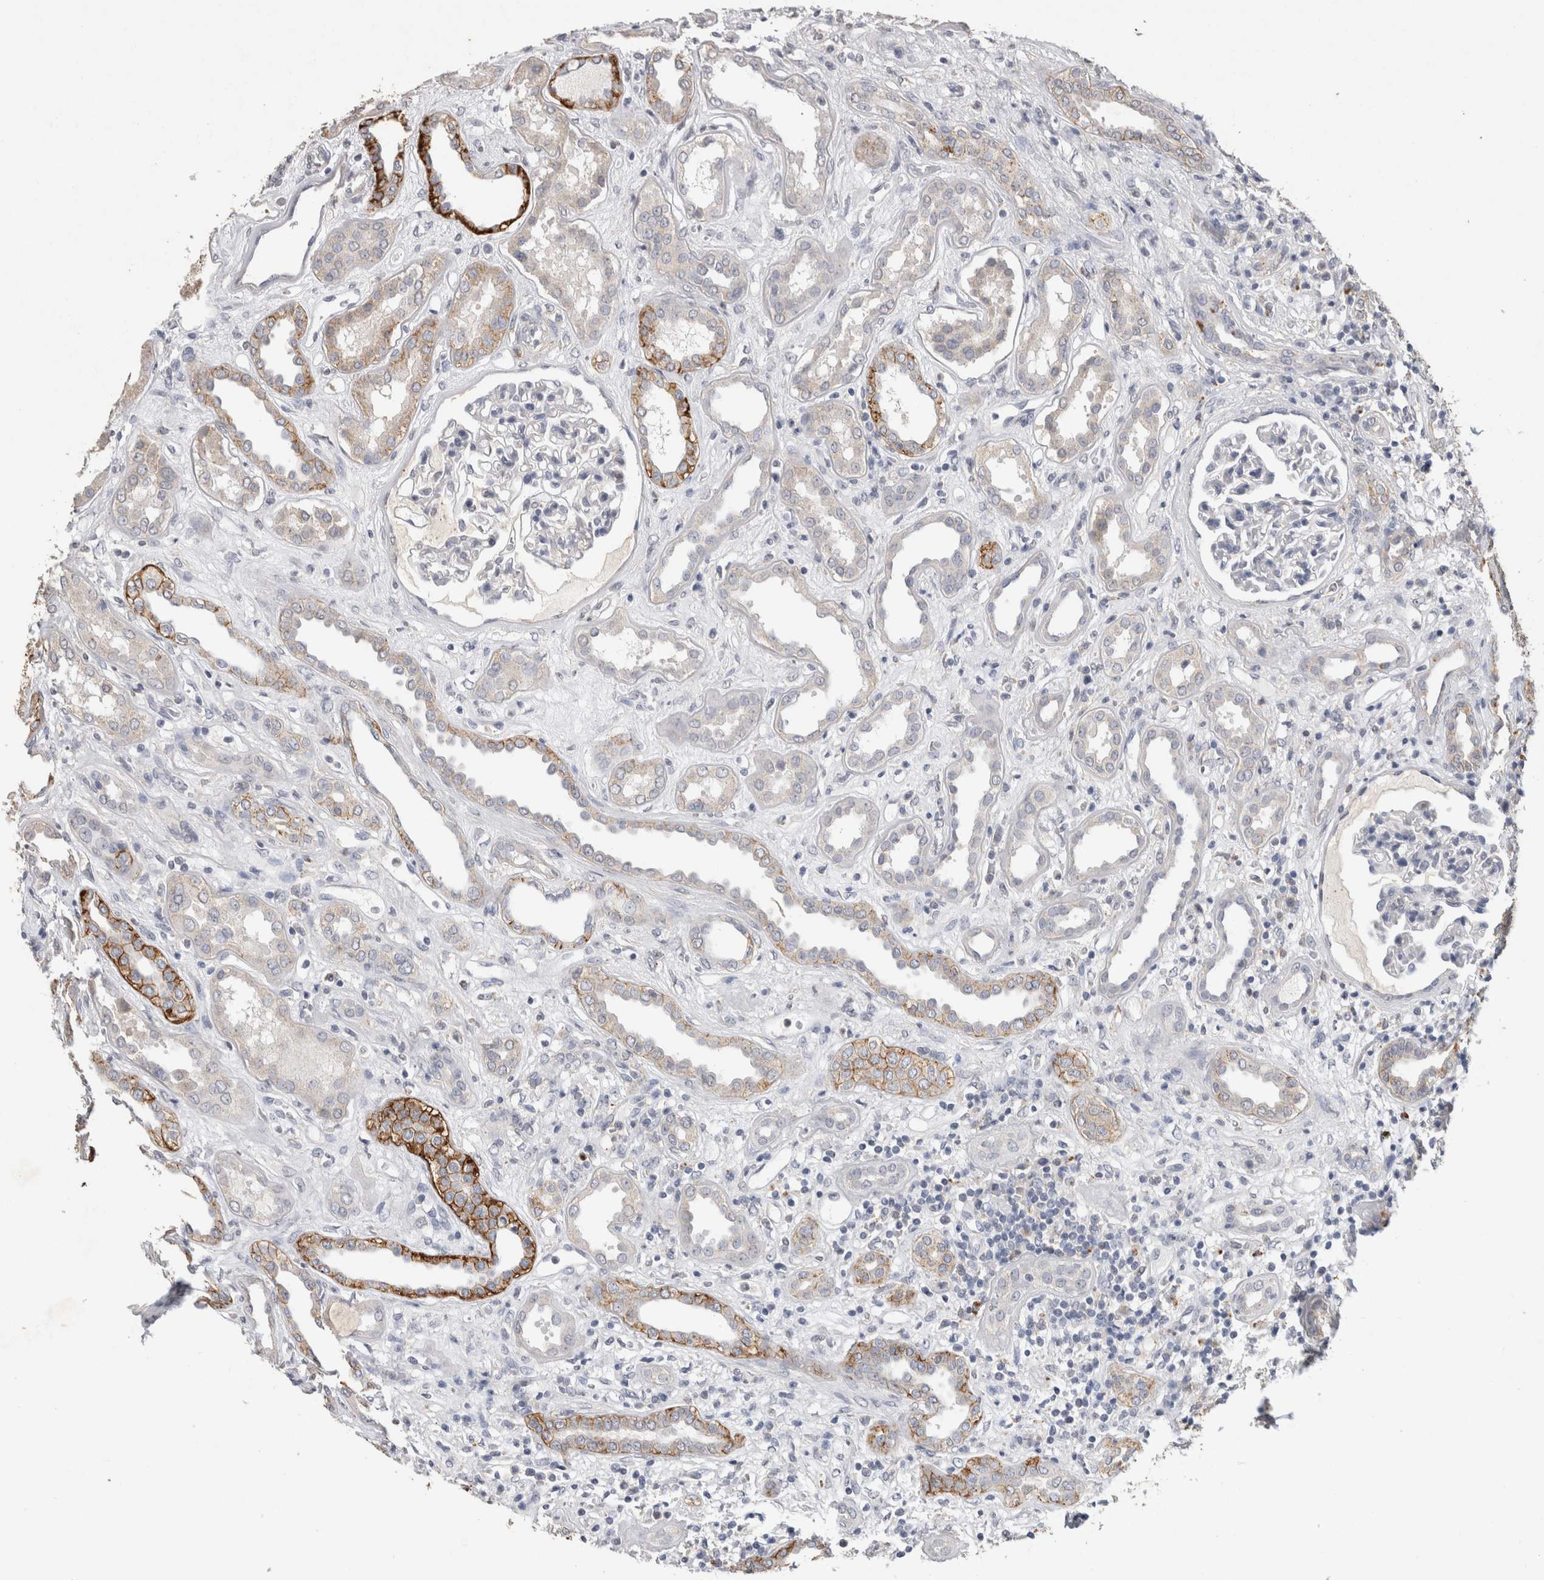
{"staining": {"intensity": "negative", "quantity": "none", "location": "none"}, "tissue": "kidney", "cell_type": "Cells in glomeruli", "image_type": "normal", "snomed": [{"axis": "morphology", "description": "Normal tissue, NOS"}, {"axis": "topography", "description": "Kidney"}], "caption": "IHC micrograph of unremarkable human kidney stained for a protein (brown), which demonstrates no expression in cells in glomeruli.", "gene": "CNTFR", "patient": {"sex": "male", "age": 59}}